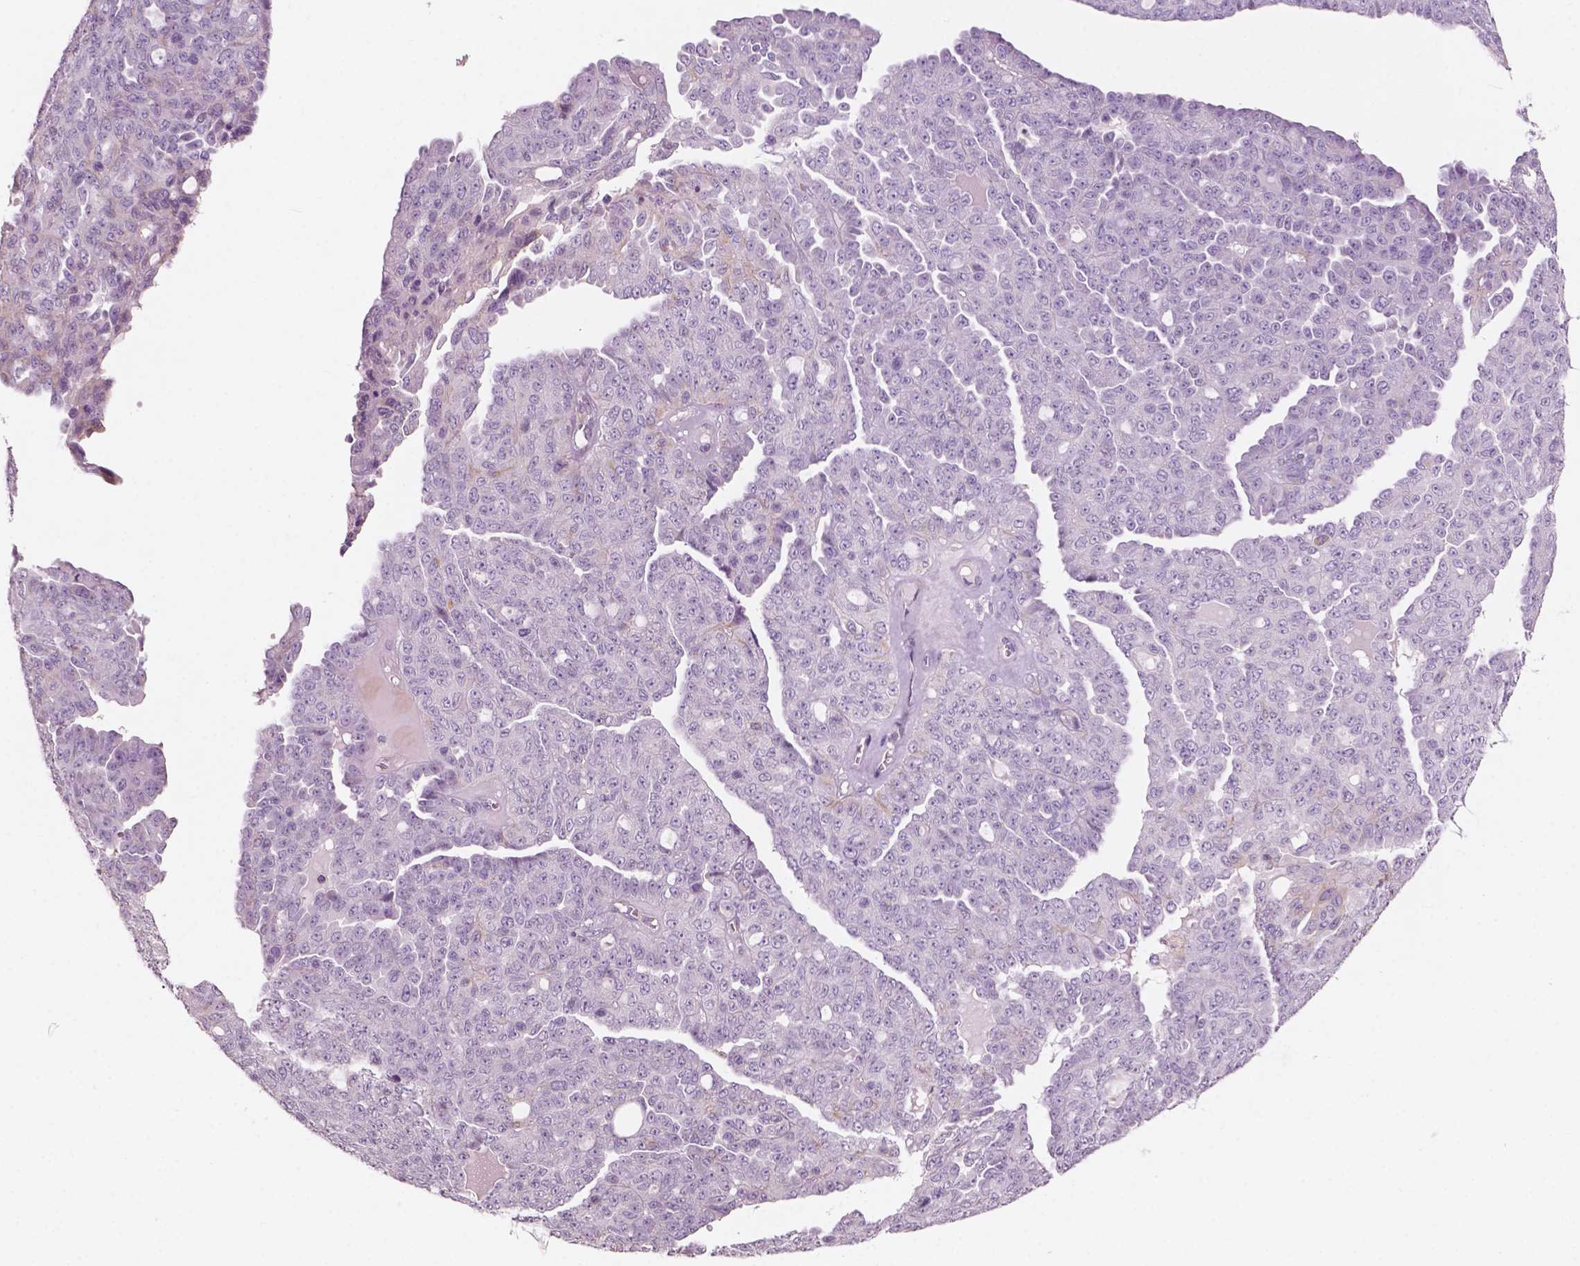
{"staining": {"intensity": "negative", "quantity": "none", "location": "none"}, "tissue": "ovarian cancer", "cell_type": "Tumor cells", "image_type": "cancer", "snomed": [{"axis": "morphology", "description": "Cystadenocarcinoma, serous, NOS"}, {"axis": "topography", "description": "Ovary"}], "caption": "This is an IHC photomicrograph of human ovarian cancer. There is no expression in tumor cells.", "gene": "AWAT1", "patient": {"sex": "female", "age": 71}}